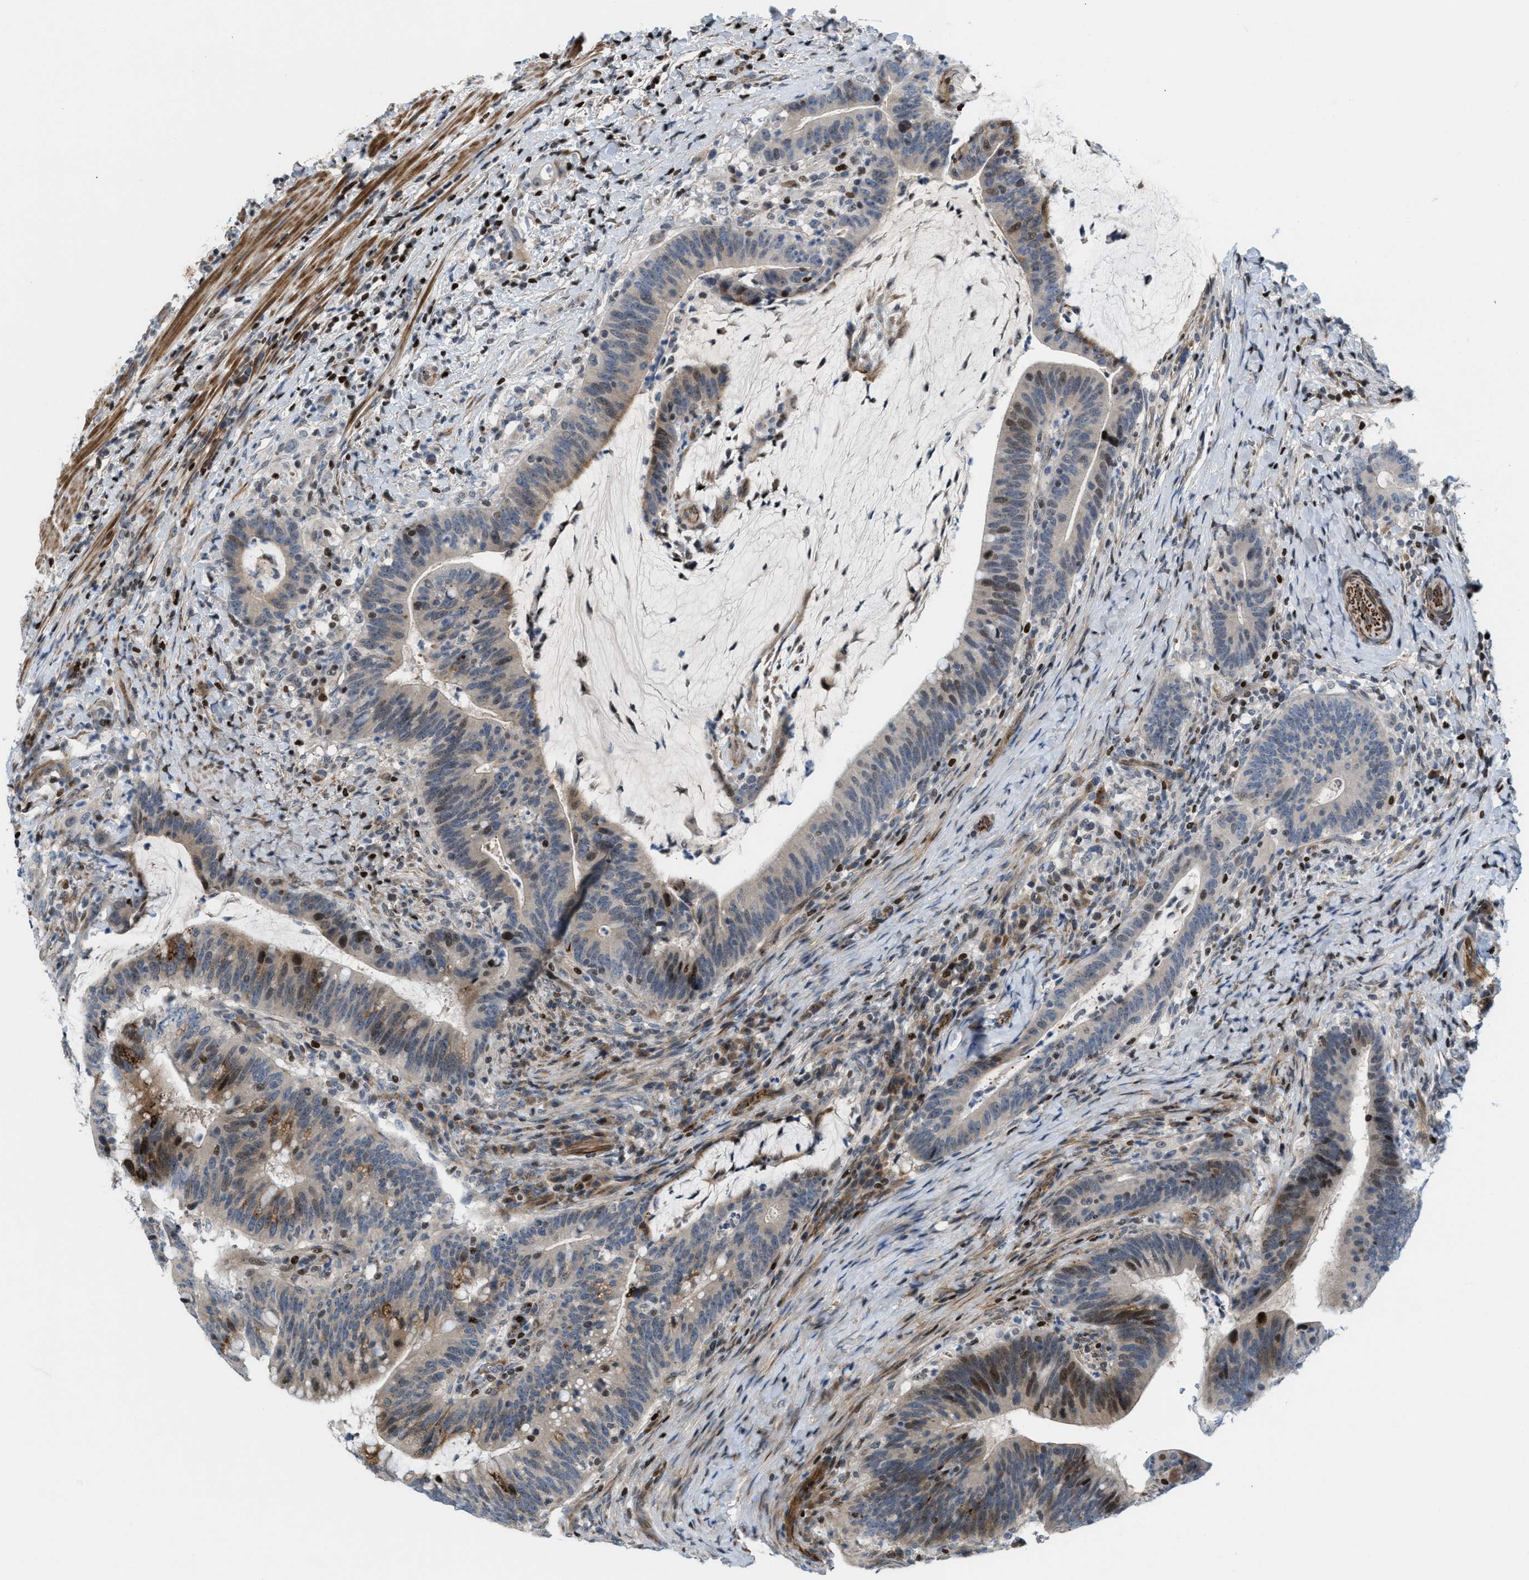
{"staining": {"intensity": "moderate", "quantity": "<25%", "location": "cytoplasmic/membranous,nuclear"}, "tissue": "colorectal cancer", "cell_type": "Tumor cells", "image_type": "cancer", "snomed": [{"axis": "morphology", "description": "Adenocarcinoma, NOS"}, {"axis": "topography", "description": "Colon"}], "caption": "An image showing moderate cytoplasmic/membranous and nuclear expression in about <25% of tumor cells in colorectal adenocarcinoma, as visualized by brown immunohistochemical staining.", "gene": "ZNF276", "patient": {"sex": "female", "age": 66}}